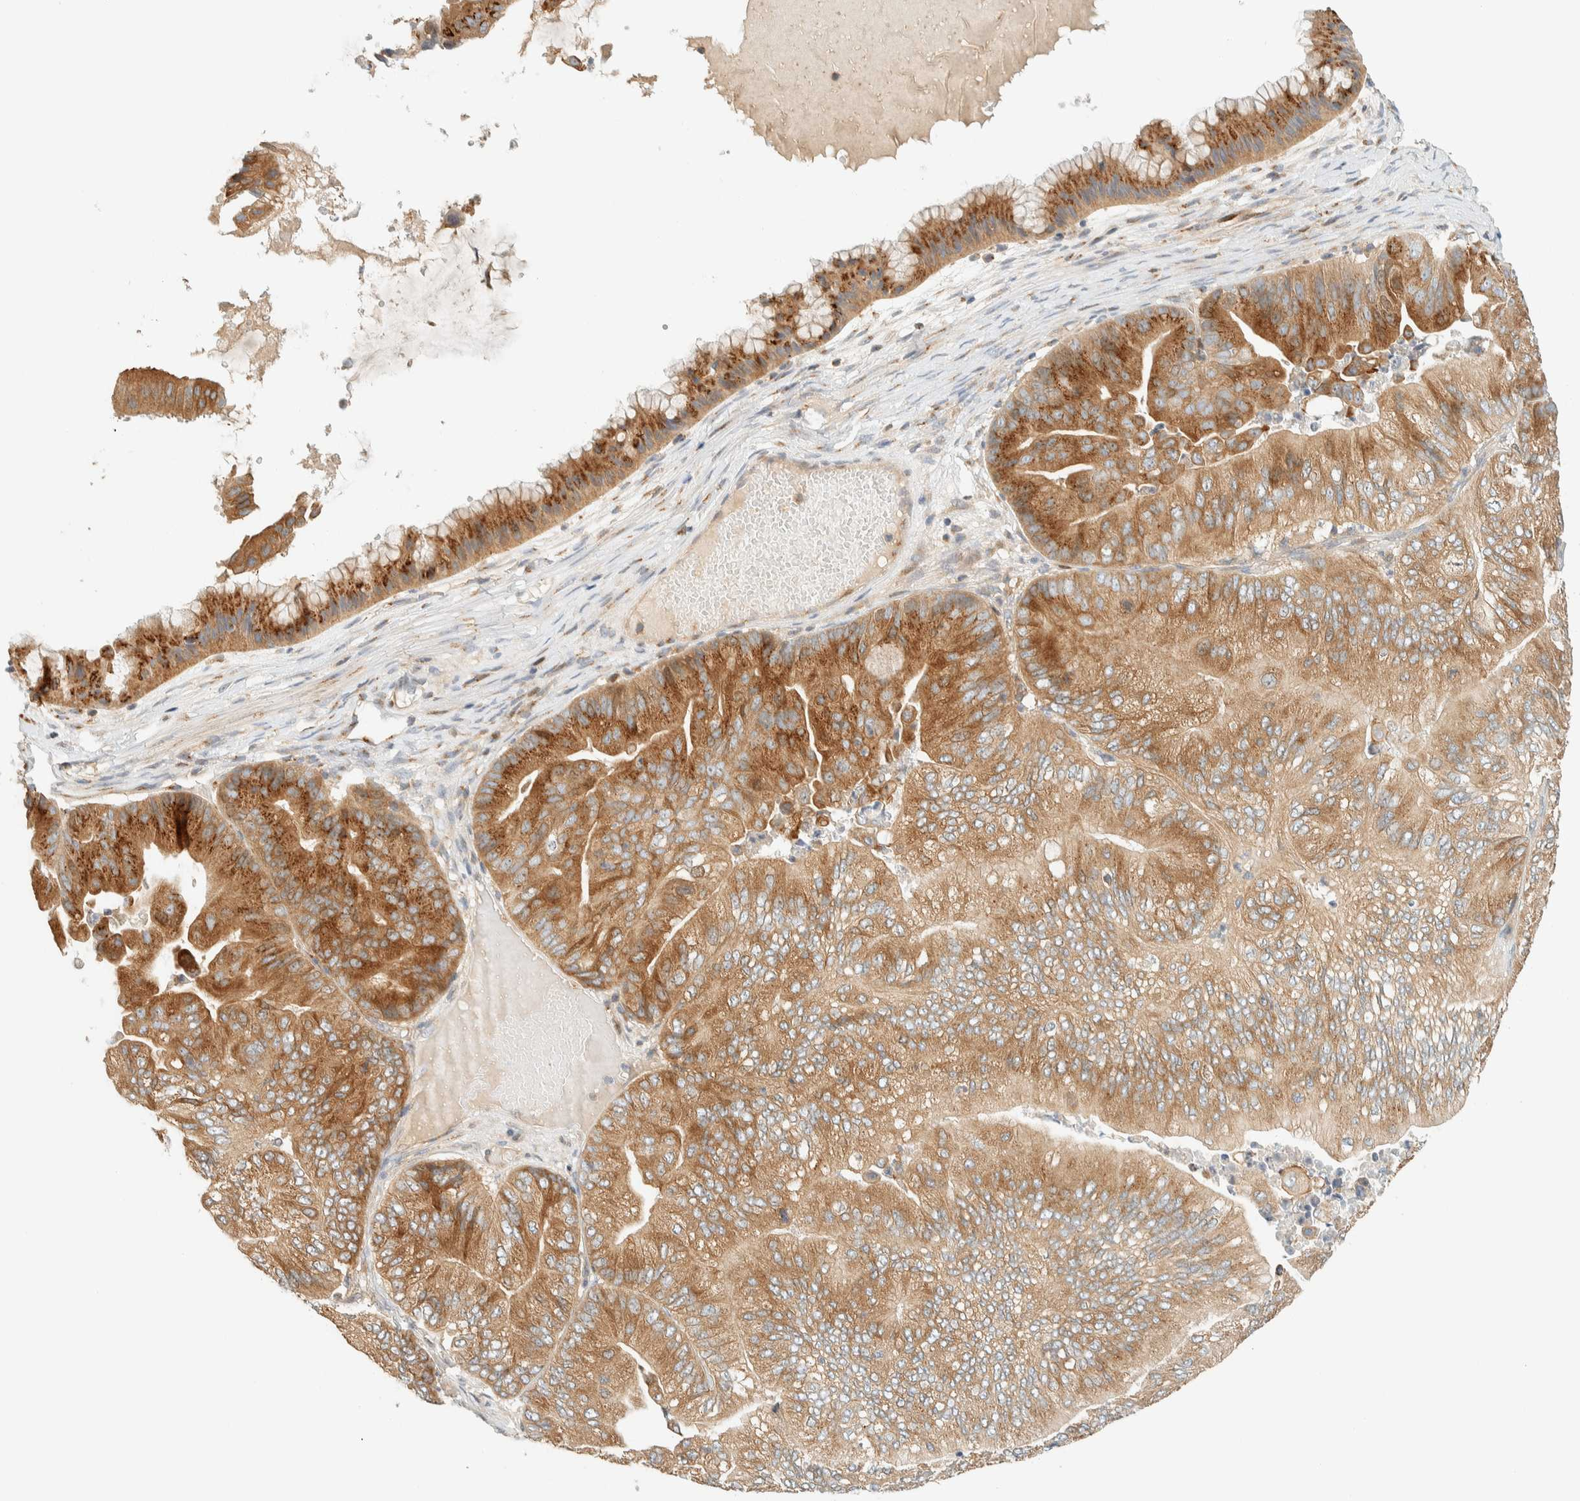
{"staining": {"intensity": "moderate", "quantity": ">75%", "location": "cytoplasmic/membranous"}, "tissue": "ovarian cancer", "cell_type": "Tumor cells", "image_type": "cancer", "snomed": [{"axis": "morphology", "description": "Cystadenocarcinoma, mucinous, NOS"}, {"axis": "topography", "description": "Ovary"}], "caption": "Tumor cells display medium levels of moderate cytoplasmic/membranous positivity in about >75% of cells in ovarian mucinous cystadenocarcinoma. (DAB (3,3'-diaminobenzidine) IHC, brown staining for protein, blue staining for nuclei).", "gene": "ARFGEF1", "patient": {"sex": "female", "age": 61}}